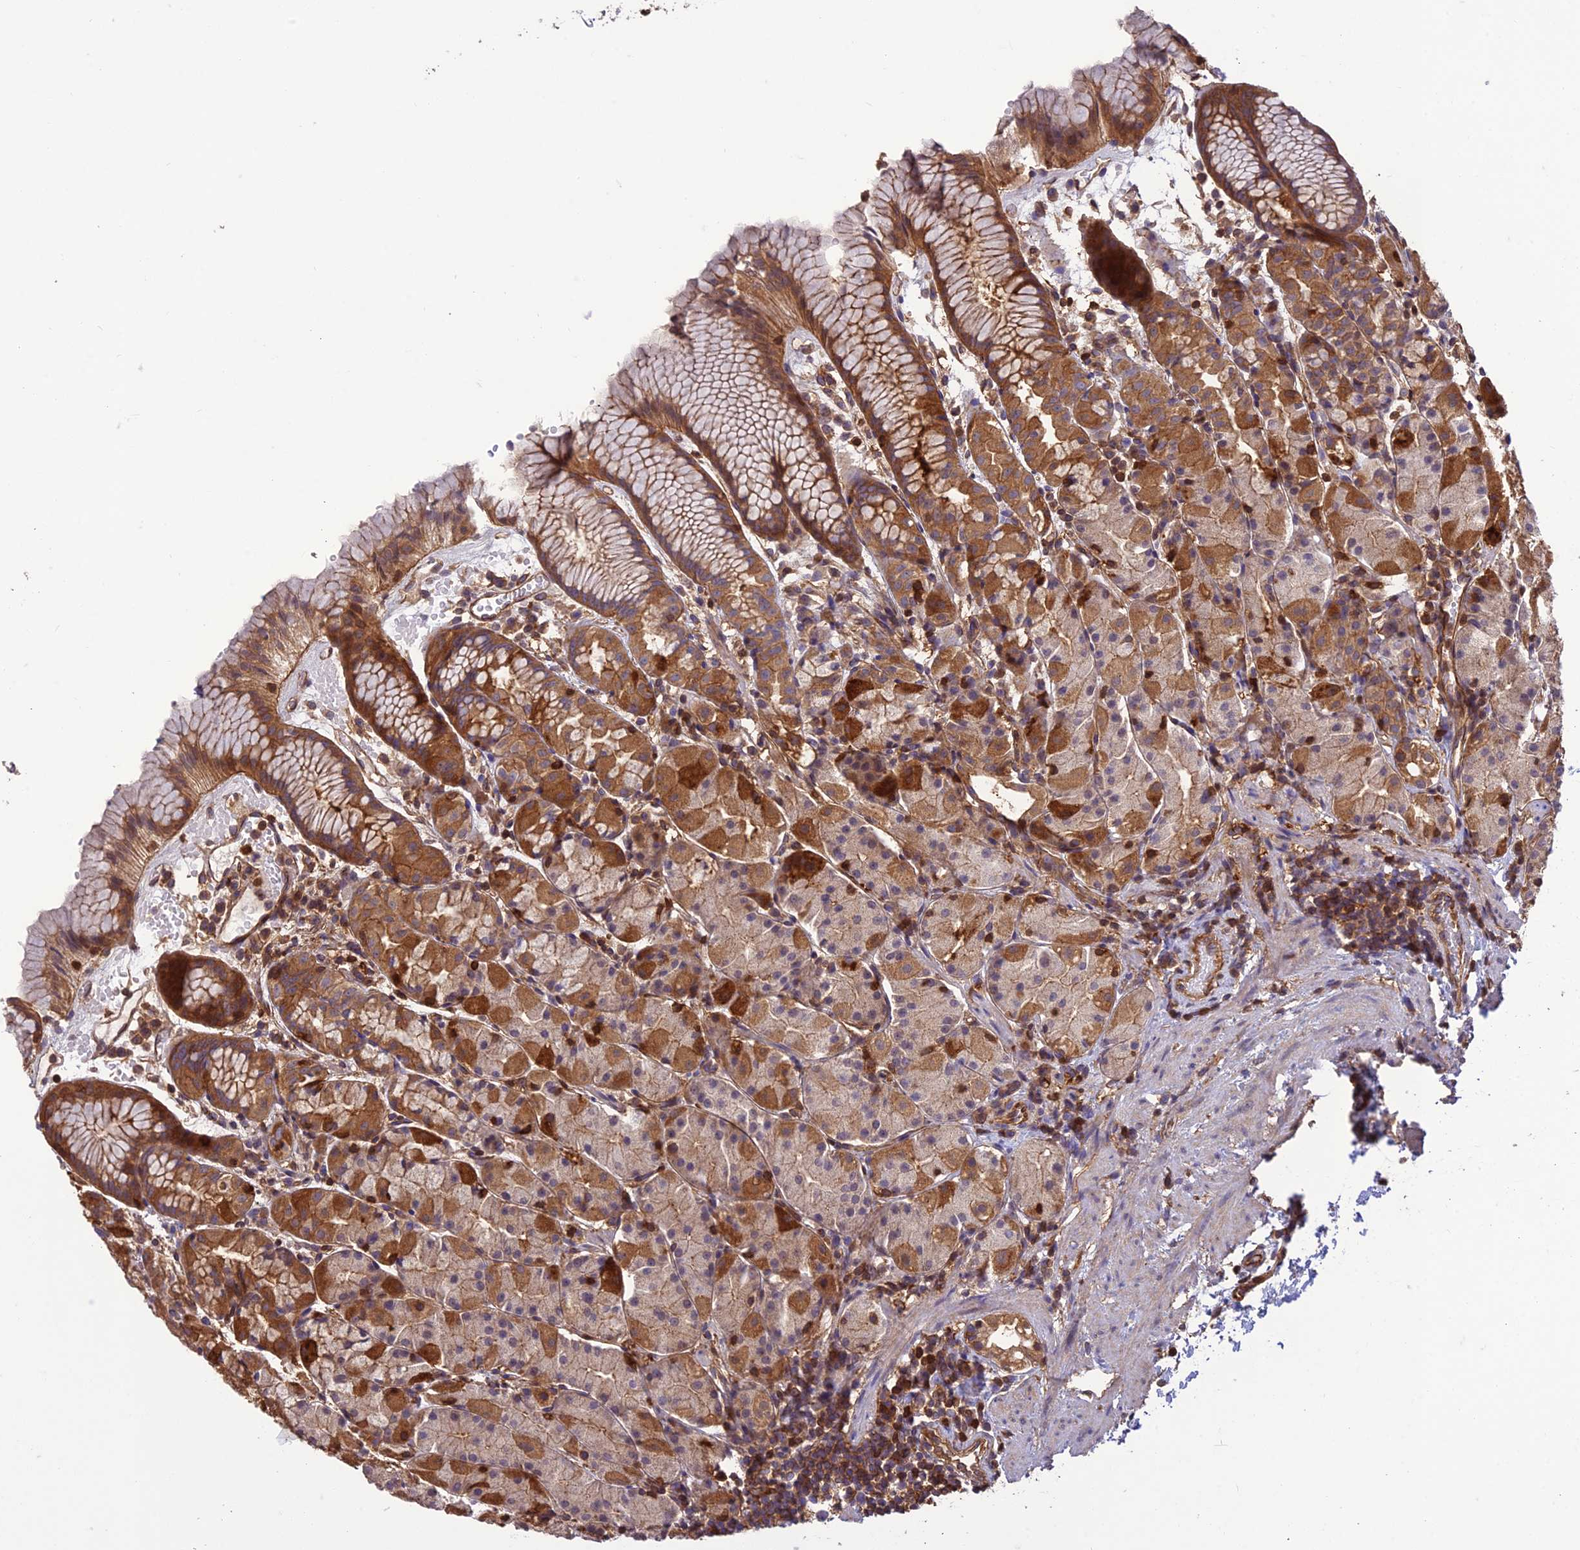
{"staining": {"intensity": "strong", "quantity": "25%-75%", "location": "cytoplasmic/membranous"}, "tissue": "stomach", "cell_type": "Glandular cells", "image_type": "normal", "snomed": [{"axis": "morphology", "description": "Normal tissue, NOS"}, {"axis": "topography", "description": "Stomach, upper"}], "caption": "Glandular cells exhibit high levels of strong cytoplasmic/membranous positivity in approximately 25%-75% of cells in unremarkable human stomach. The protein of interest is stained brown, and the nuclei are stained in blue (DAB (3,3'-diaminobenzidine) IHC with brightfield microscopy, high magnification).", "gene": "HPSE2", "patient": {"sex": "male", "age": 47}}